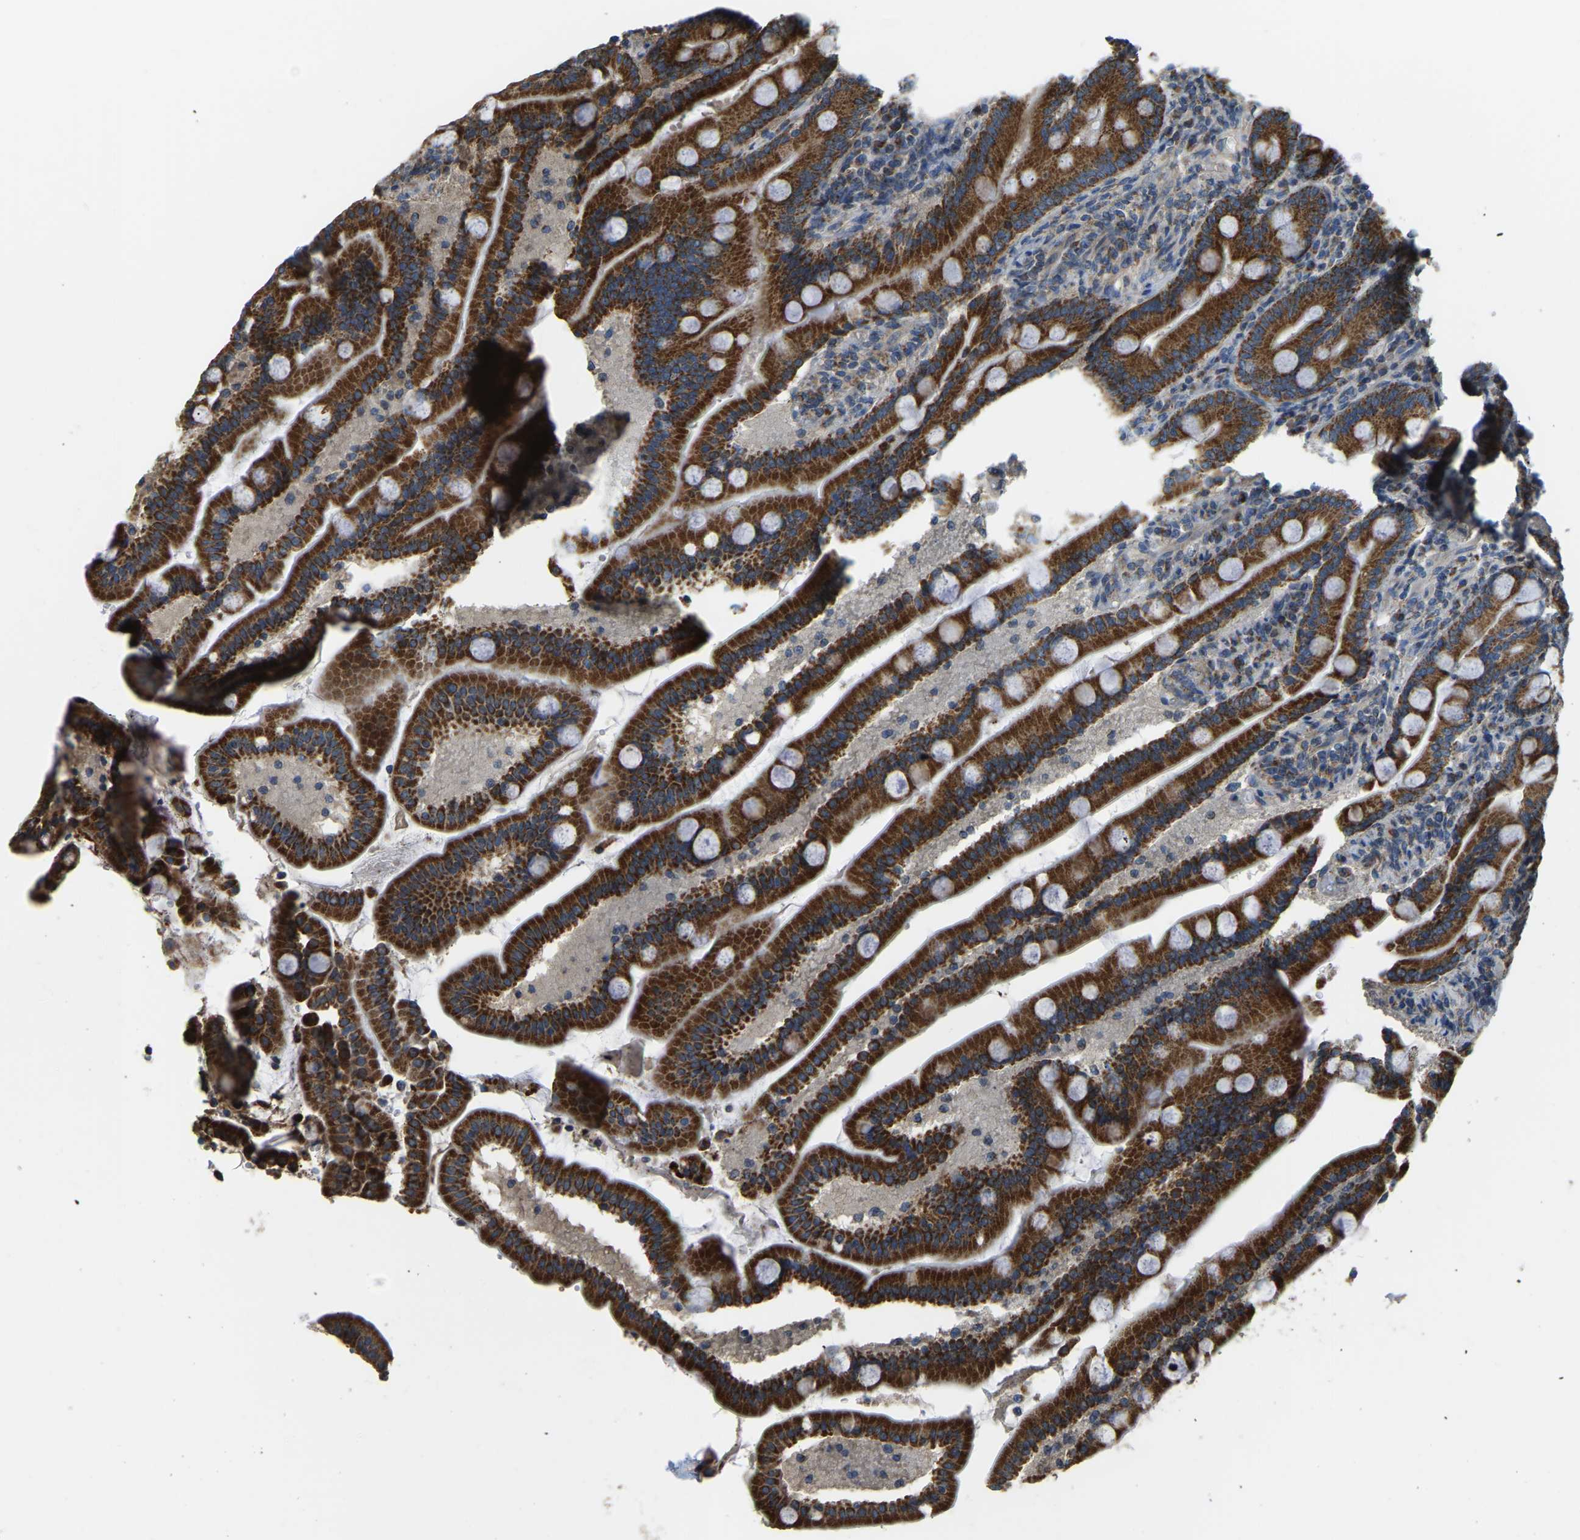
{"staining": {"intensity": "strong", "quantity": ">75%", "location": "cytoplasmic/membranous"}, "tissue": "duodenum", "cell_type": "Glandular cells", "image_type": "normal", "snomed": [{"axis": "morphology", "description": "Normal tissue, NOS"}, {"axis": "topography", "description": "Duodenum"}], "caption": "This micrograph reveals immunohistochemistry (IHC) staining of benign duodenum, with high strong cytoplasmic/membranous expression in approximately >75% of glandular cells.", "gene": "PSMD7", "patient": {"sex": "male", "age": 54}}